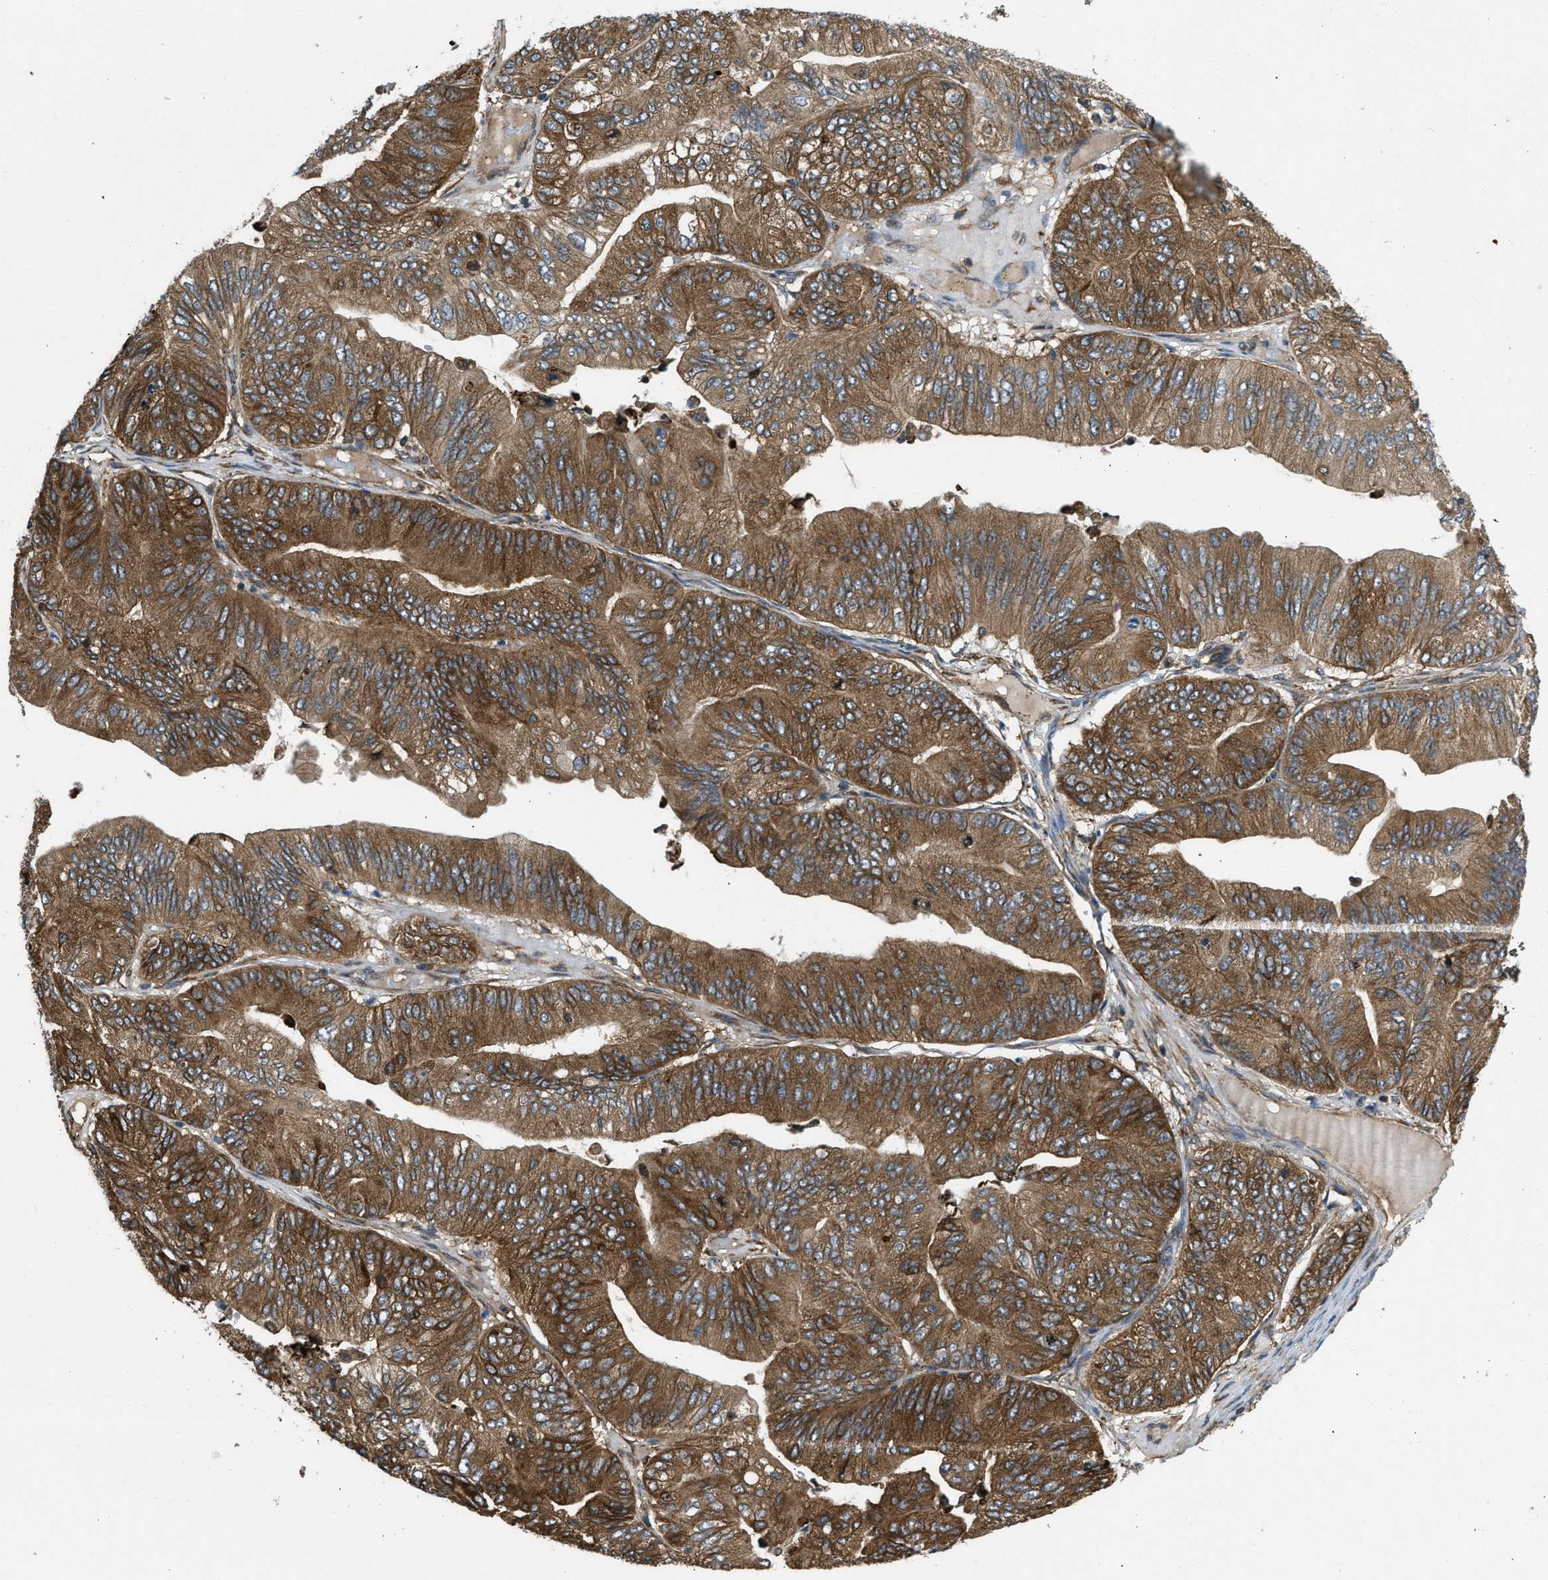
{"staining": {"intensity": "moderate", "quantity": ">75%", "location": "cytoplasmic/membranous"}, "tissue": "ovarian cancer", "cell_type": "Tumor cells", "image_type": "cancer", "snomed": [{"axis": "morphology", "description": "Cystadenocarcinoma, mucinous, NOS"}, {"axis": "topography", "description": "Ovary"}], "caption": "Moderate cytoplasmic/membranous protein staining is present in approximately >75% of tumor cells in ovarian cancer (mucinous cystadenocarcinoma).", "gene": "RASGRF2", "patient": {"sex": "female", "age": 61}}